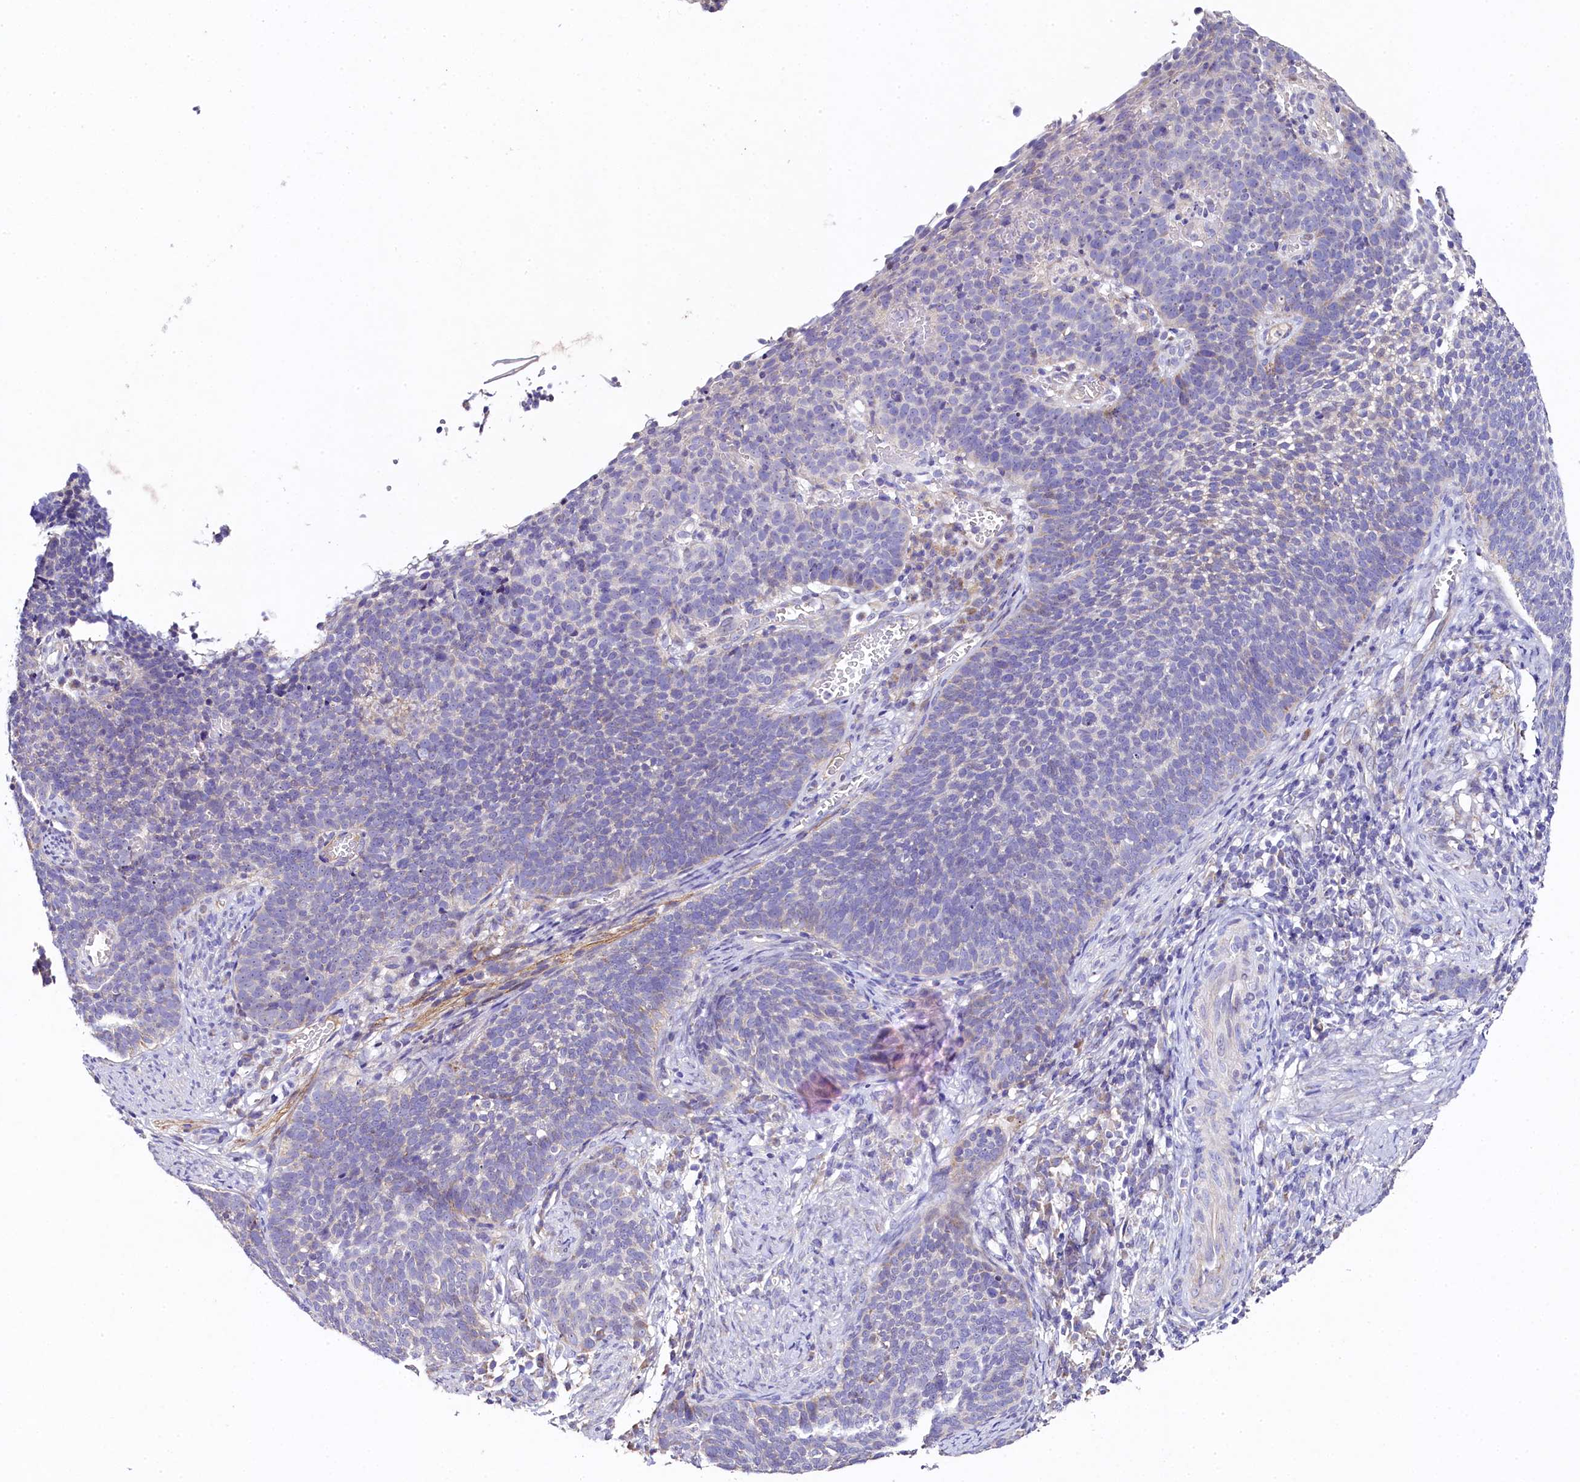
{"staining": {"intensity": "negative", "quantity": "none", "location": "none"}, "tissue": "cervical cancer", "cell_type": "Tumor cells", "image_type": "cancer", "snomed": [{"axis": "morphology", "description": "Normal tissue, NOS"}, {"axis": "morphology", "description": "Squamous cell carcinoma, NOS"}, {"axis": "topography", "description": "Cervix"}], "caption": "A micrograph of human cervical squamous cell carcinoma is negative for staining in tumor cells. Brightfield microscopy of immunohistochemistry (IHC) stained with DAB (3,3'-diaminobenzidine) (brown) and hematoxylin (blue), captured at high magnification.", "gene": "FXYD6", "patient": {"sex": "female", "age": 39}}